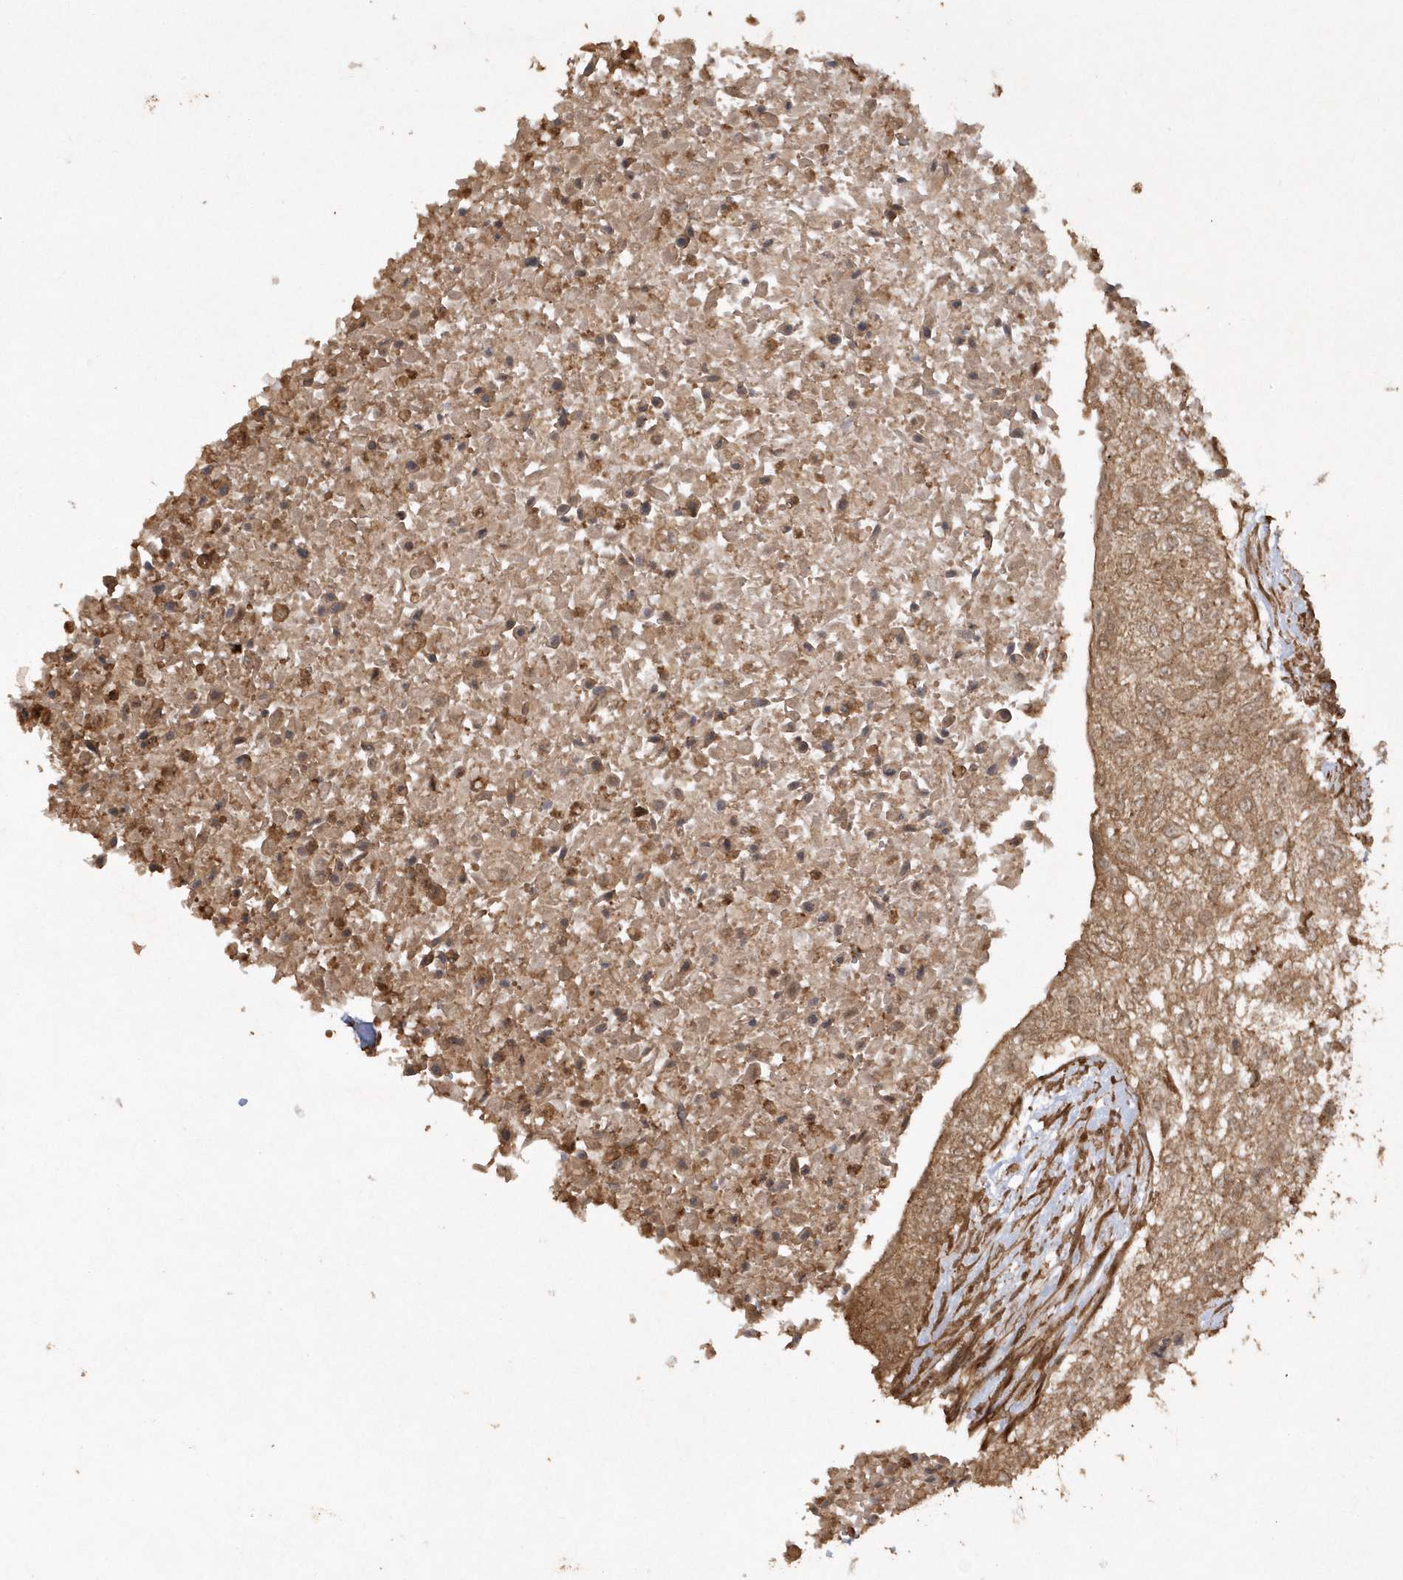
{"staining": {"intensity": "moderate", "quantity": ">75%", "location": "cytoplasmic/membranous"}, "tissue": "urothelial cancer", "cell_type": "Tumor cells", "image_type": "cancer", "snomed": [{"axis": "morphology", "description": "Urothelial carcinoma, High grade"}, {"axis": "topography", "description": "Urinary bladder"}], "caption": "Moderate cytoplasmic/membranous protein expression is seen in about >75% of tumor cells in urothelial cancer. The staining was performed using DAB (3,3'-diaminobenzidine), with brown indicating positive protein expression. Nuclei are stained blue with hematoxylin.", "gene": "AVPI1", "patient": {"sex": "male", "age": 35}}